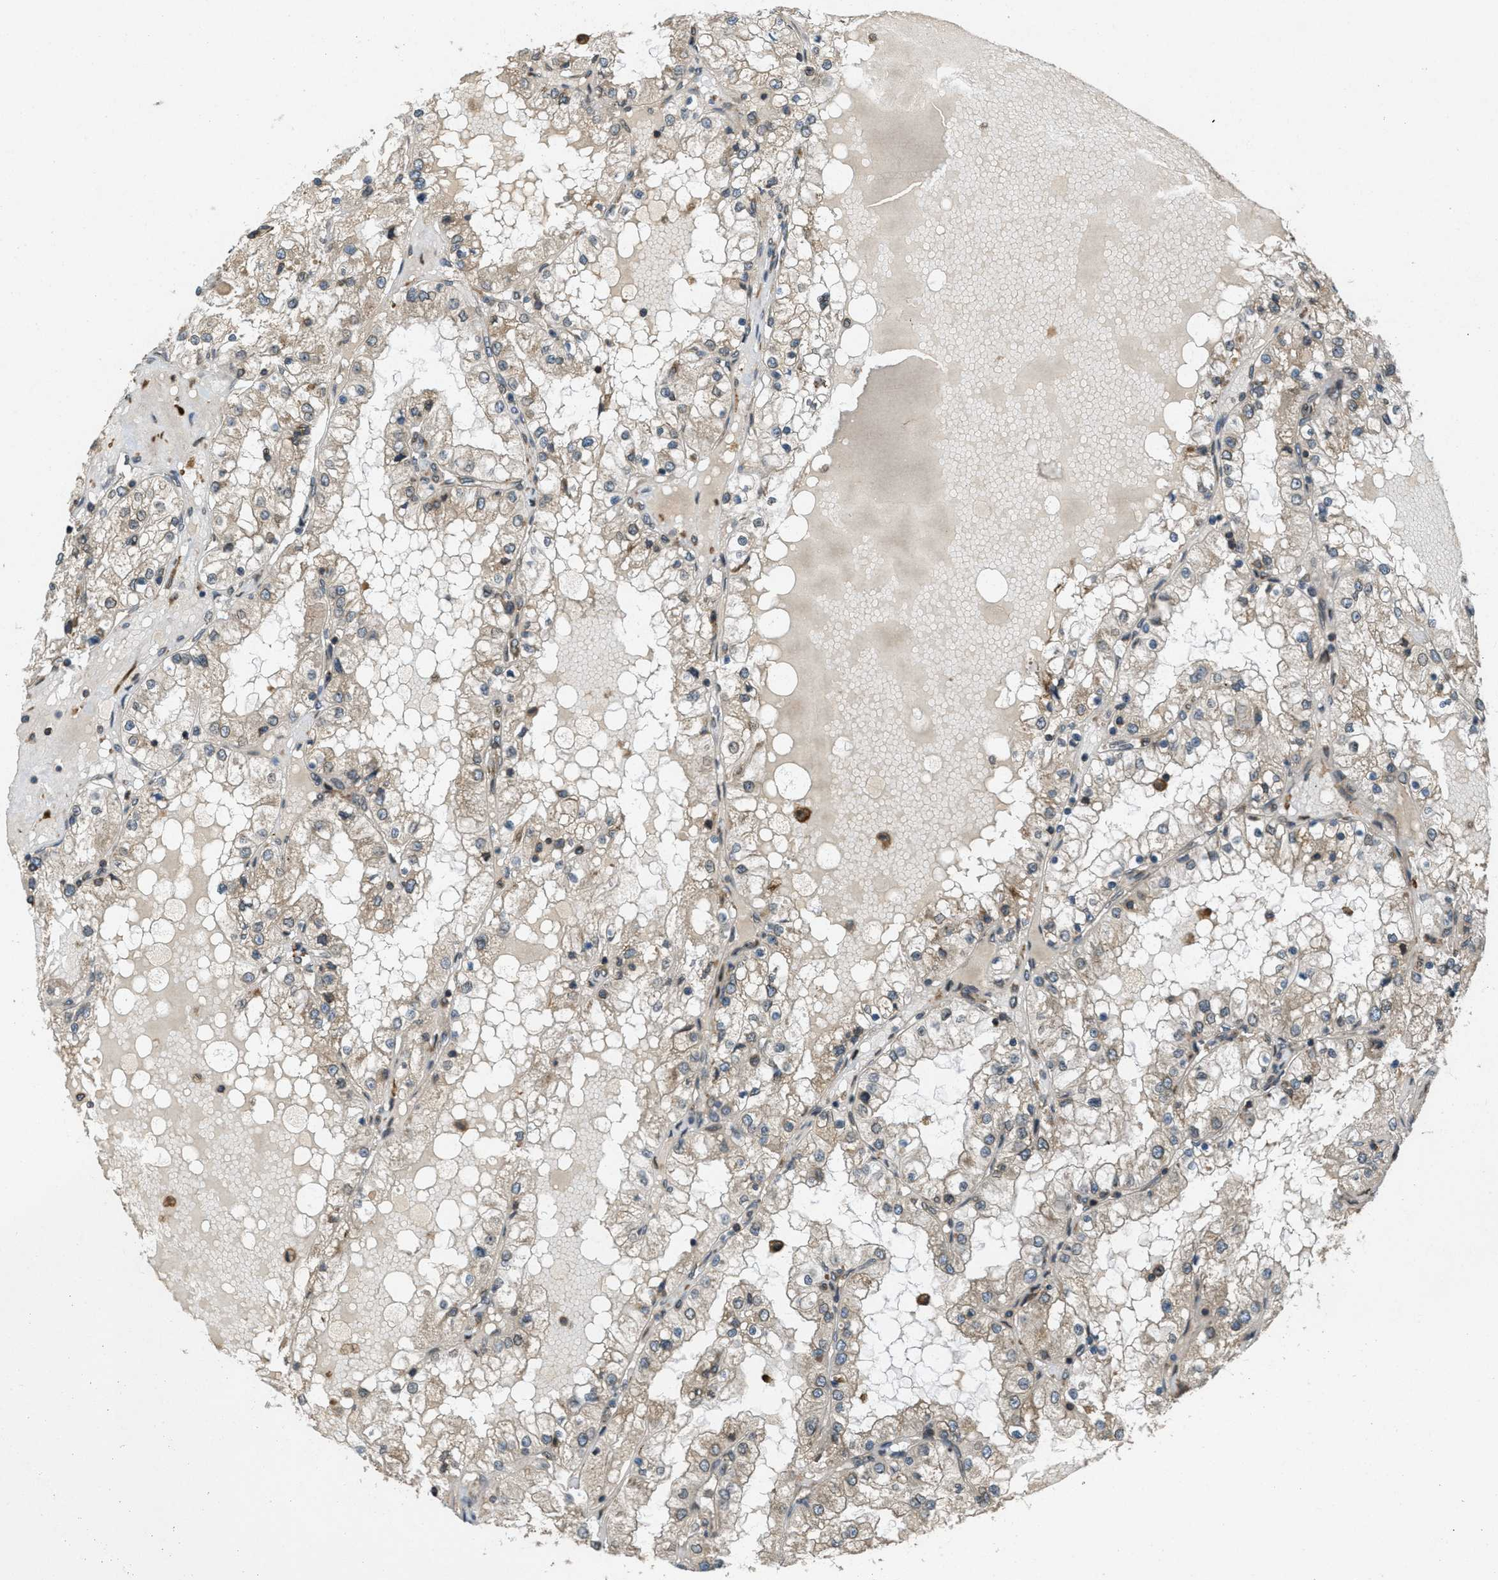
{"staining": {"intensity": "weak", "quantity": "<25%", "location": "cytoplasmic/membranous"}, "tissue": "renal cancer", "cell_type": "Tumor cells", "image_type": "cancer", "snomed": [{"axis": "morphology", "description": "Adenocarcinoma, NOS"}, {"axis": "topography", "description": "Kidney"}], "caption": "Immunohistochemical staining of human renal cancer (adenocarcinoma) displays no significant positivity in tumor cells.", "gene": "PCDH18", "patient": {"sex": "male", "age": 68}}